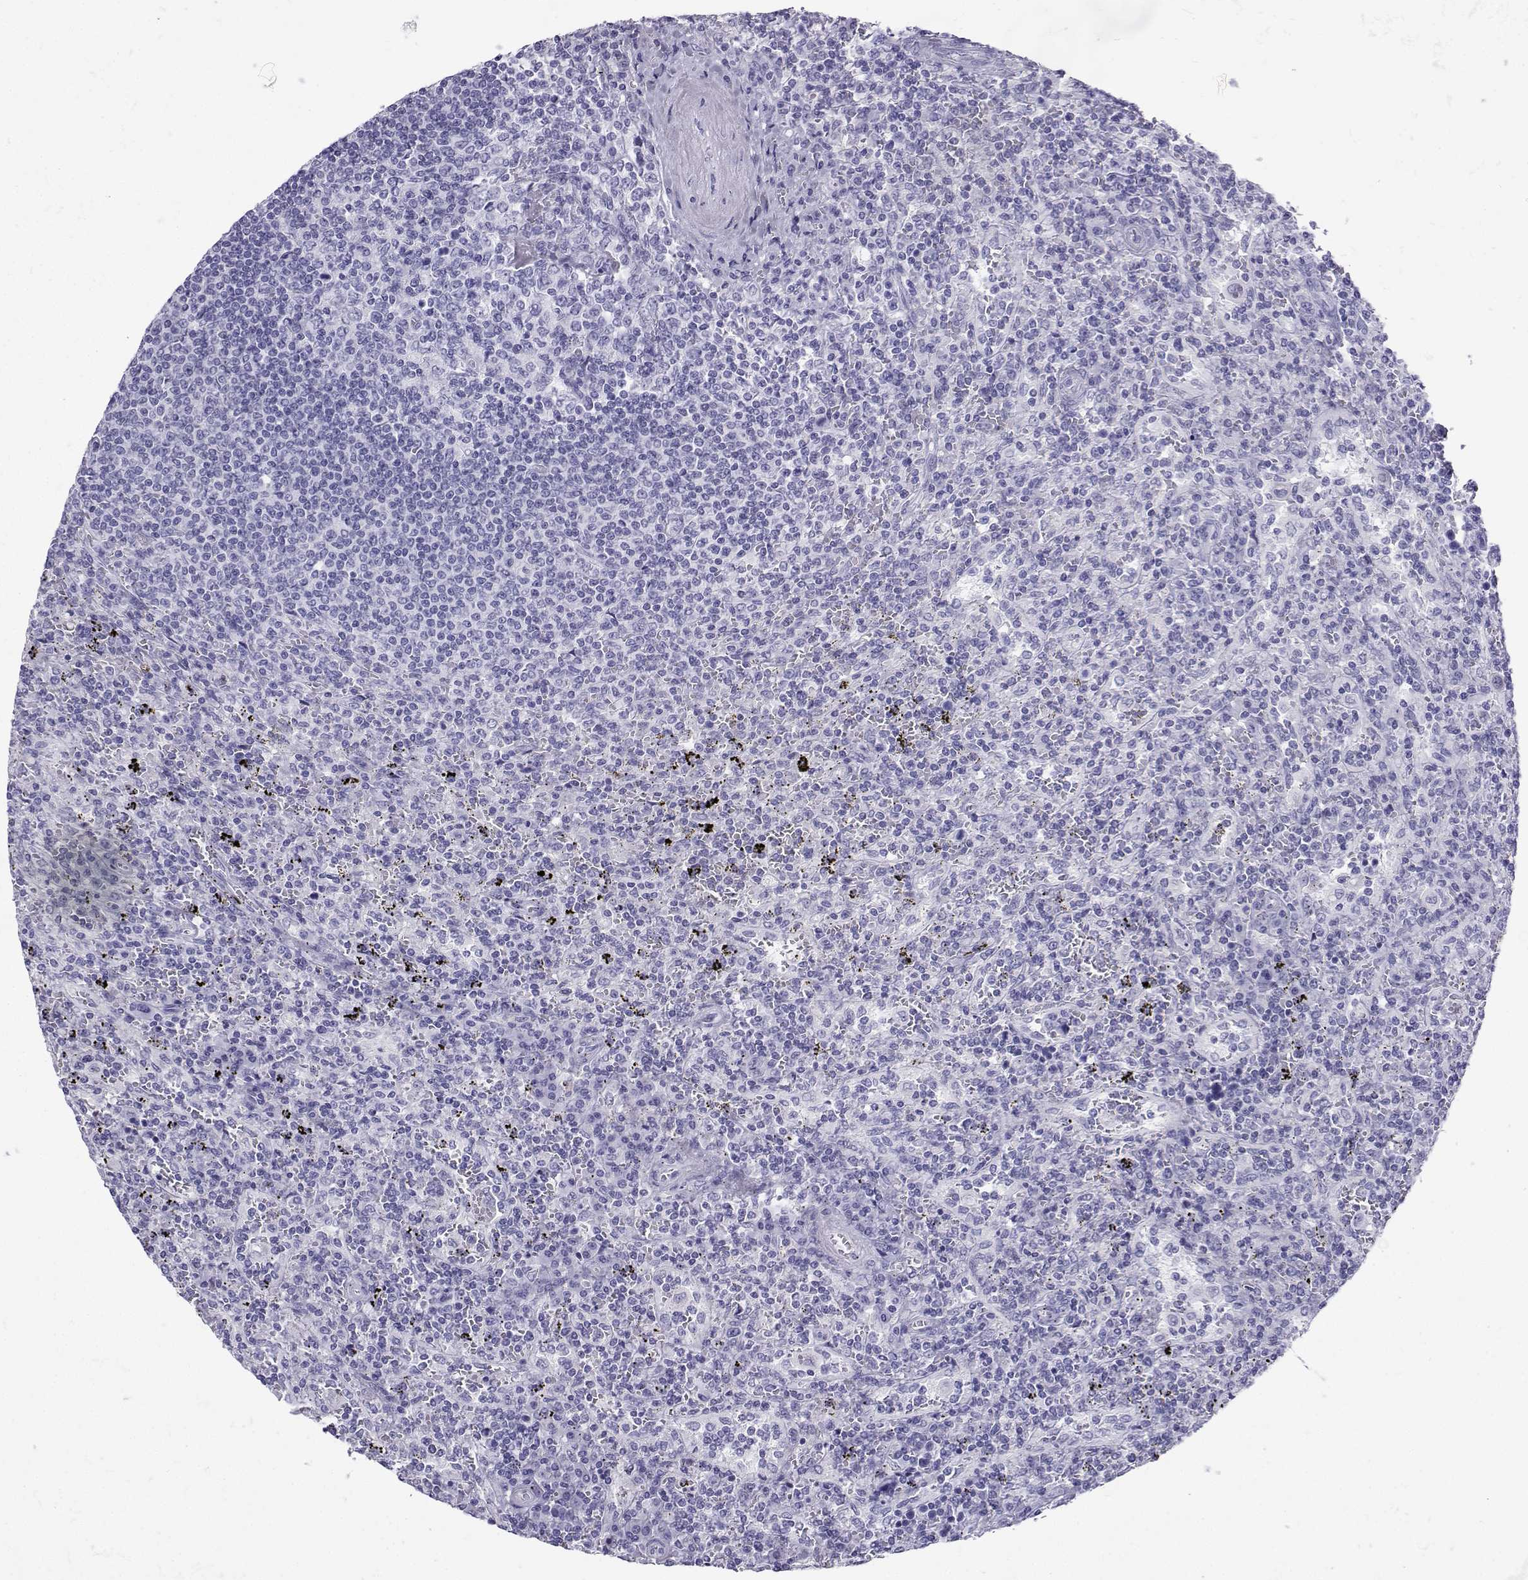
{"staining": {"intensity": "negative", "quantity": "none", "location": "none"}, "tissue": "lymphoma", "cell_type": "Tumor cells", "image_type": "cancer", "snomed": [{"axis": "morphology", "description": "Malignant lymphoma, non-Hodgkin's type, Low grade"}, {"axis": "topography", "description": "Spleen"}], "caption": "This is an immunohistochemistry (IHC) micrograph of lymphoma. There is no expression in tumor cells.", "gene": "NEFL", "patient": {"sex": "male", "age": 62}}